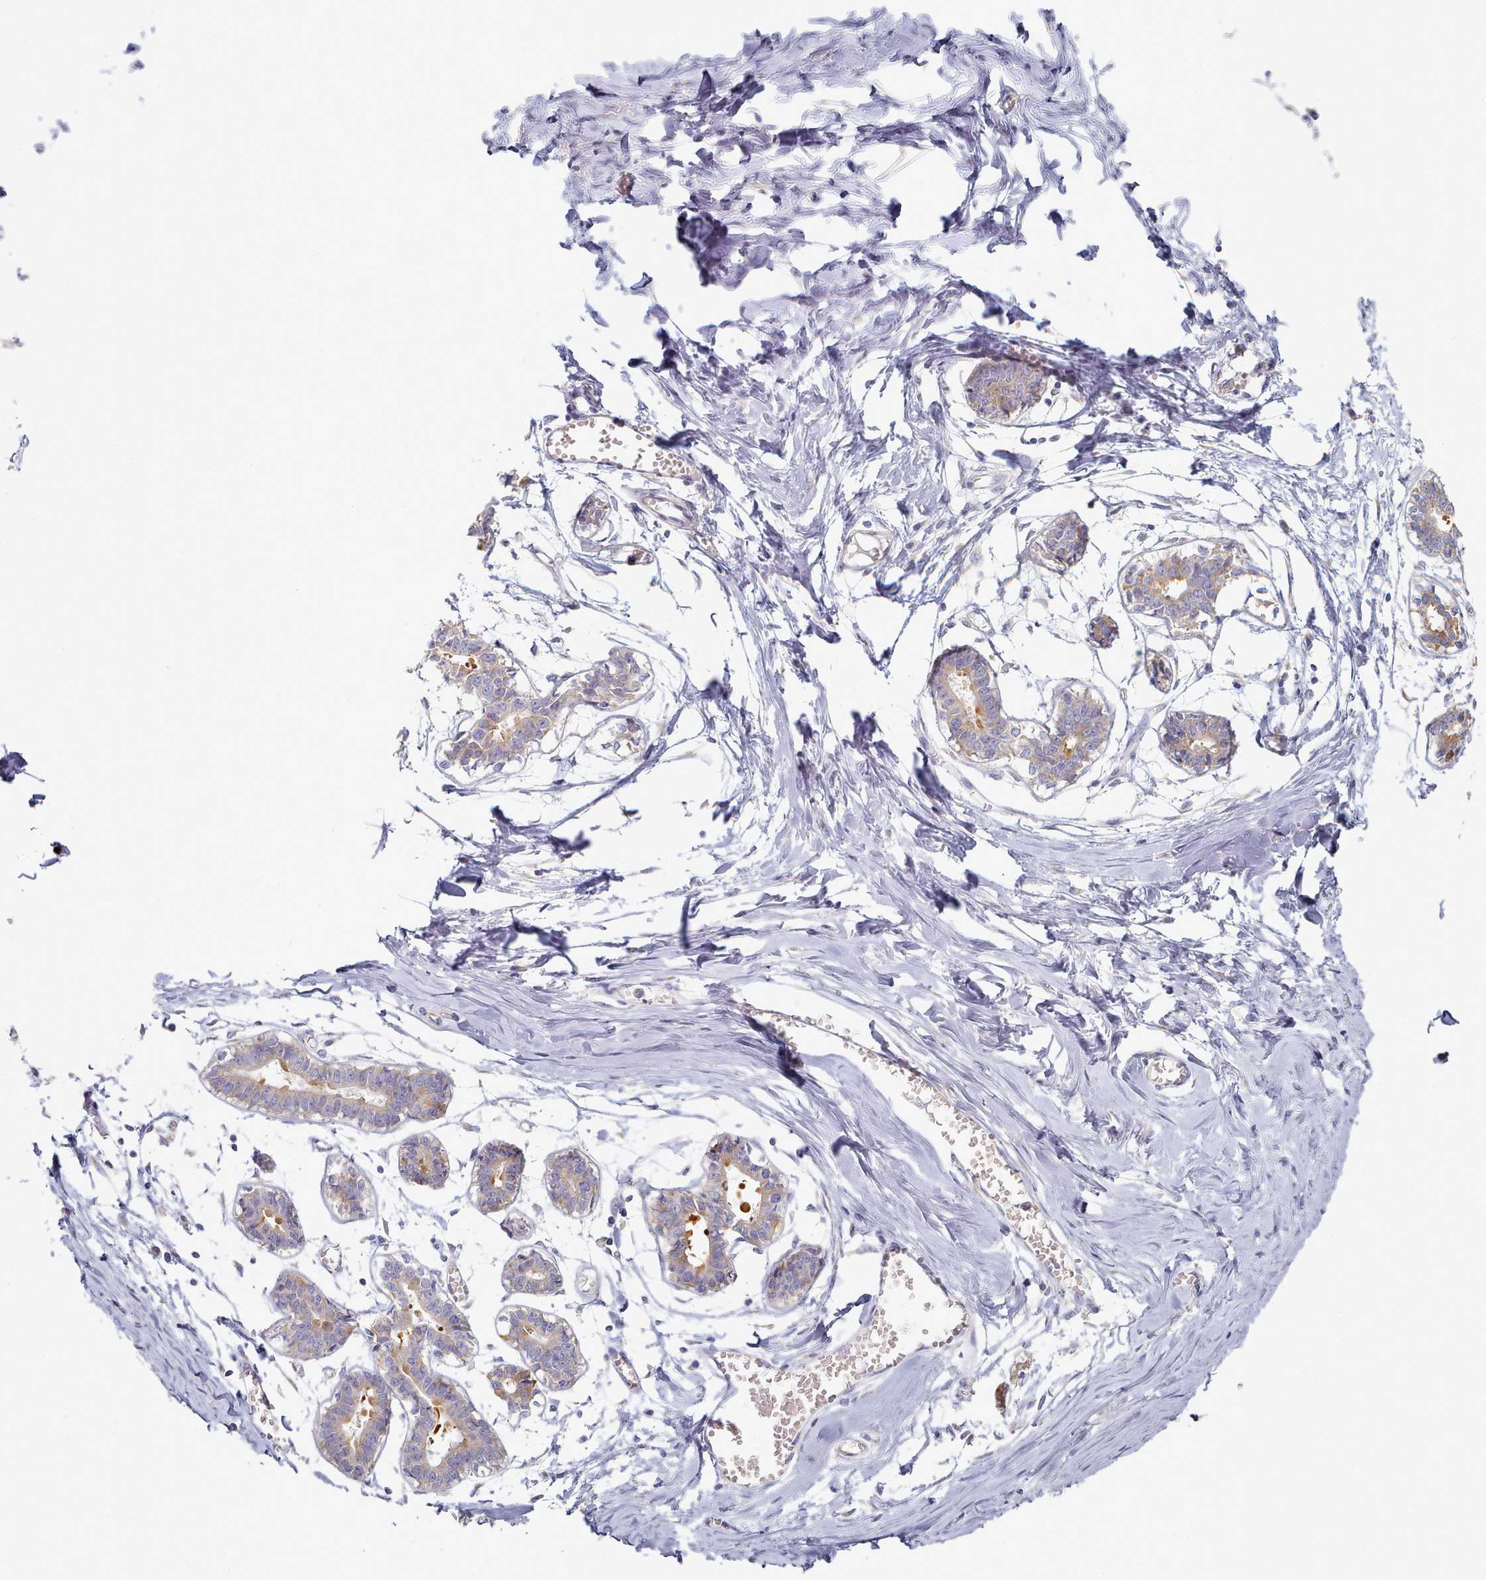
{"staining": {"intensity": "negative", "quantity": "none", "location": "none"}, "tissue": "breast", "cell_type": "Adipocytes", "image_type": "normal", "snomed": [{"axis": "morphology", "description": "Normal tissue, NOS"}, {"axis": "topography", "description": "Breast"}], "caption": "This image is of unremarkable breast stained with immunohistochemistry to label a protein in brown with the nuclei are counter-stained blue. There is no staining in adipocytes. (Brightfield microscopy of DAB (3,3'-diaminobenzidine) immunohistochemistry (IHC) at high magnification).", "gene": "TYW1B", "patient": {"sex": "female", "age": 27}}